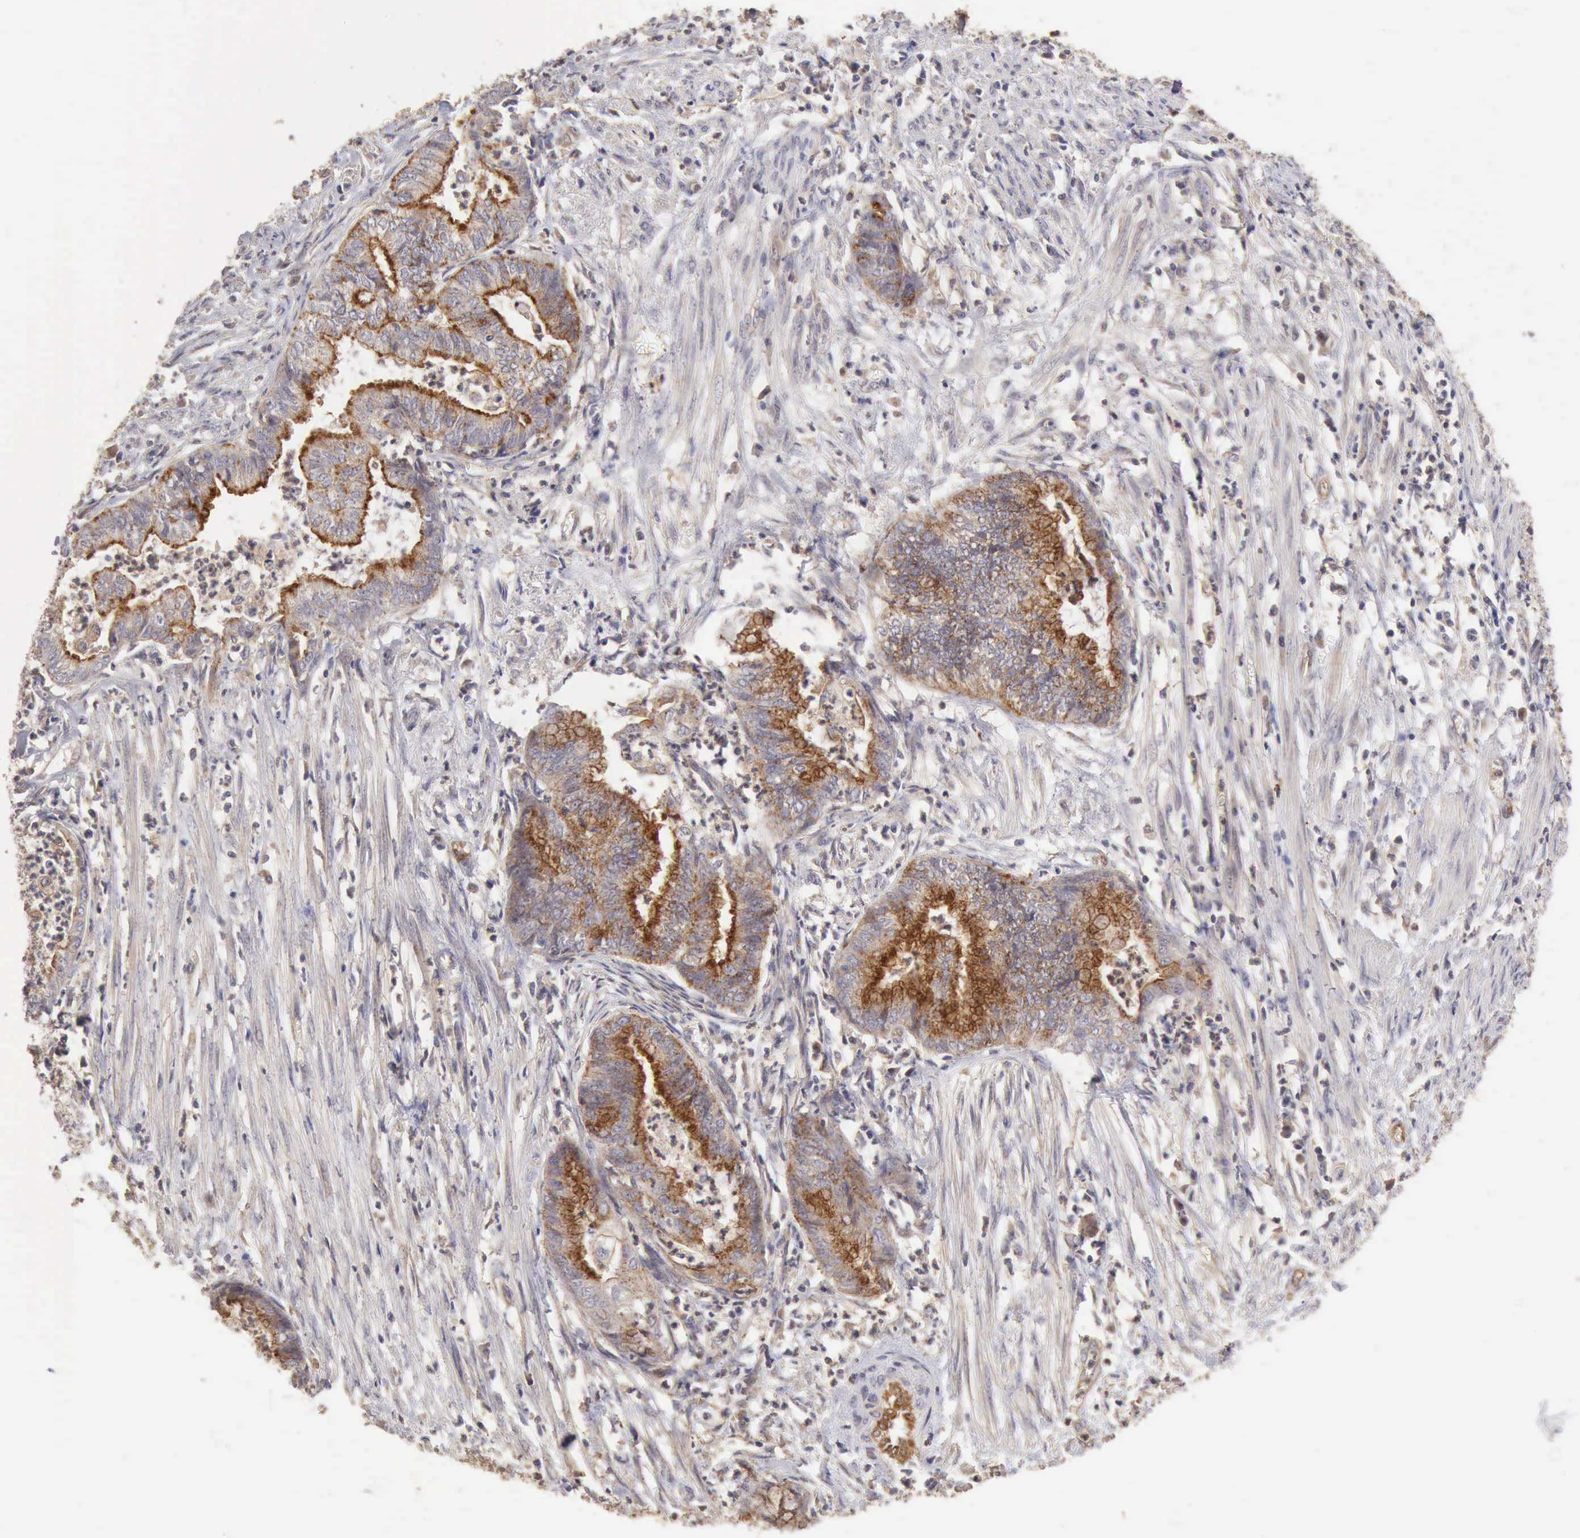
{"staining": {"intensity": "negative", "quantity": "none", "location": "none"}, "tissue": "endometrial cancer", "cell_type": "Tumor cells", "image_type": "cancer", "snomed": [{"axis": "morphology", "description": "Necrosis, NOS"}, {"axis": "morphology", "description": "Adenocarcinoma, NOS"}, {"axis": "topography", "description": "Endometrium"}], "caption": "Immunohistochemistry micrograph of neoplastic tissue: human endometrial adenocarcinoma stained with DAB (3,3'-diaminobenzidine) shows no significant protein expression in tumor cells. (Immunohistochemistry, brightfield microscopy, high magnification).", "gene": "BMX", "patient": {"sex": "female", "age": 79}}